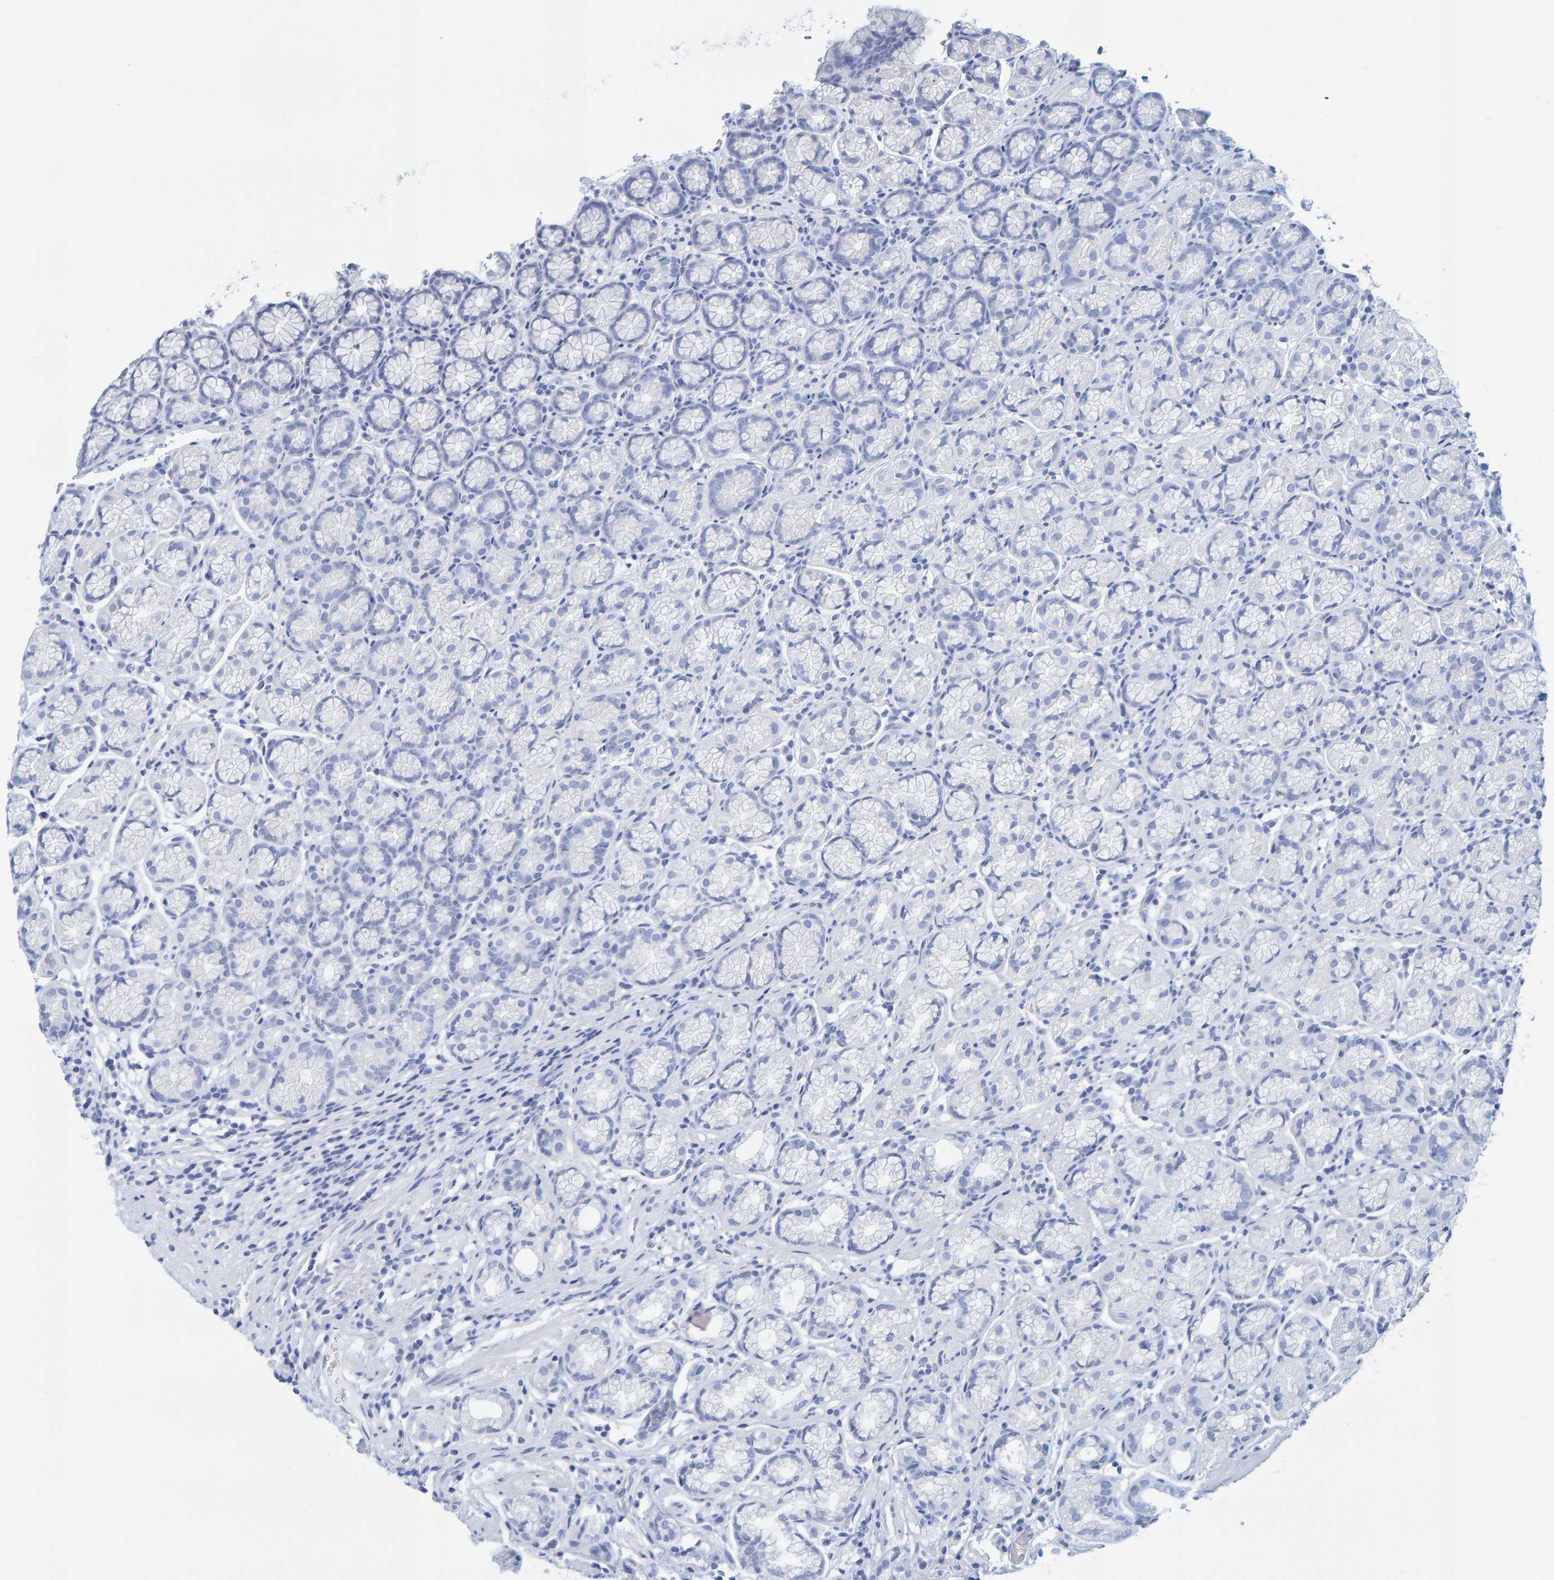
{"staining": {"intensity": "negative", "quantity": "none", "location": "none"}, "tissue": "stomach", "cell_type": "Glandular cells", "image_type": "normal", "snomed": [{"axis": "morphology", "description": "Normal tissue, NOS"}, {"axis": "topography", "description": "Stomach"}], "caption": "Immunohistochemistry (IHC) image of normal stomach: stomach stained with DAB (3,3'-diaminobenzidine) demonstrates no significant protein staining in glandular cells. (Brightfield microscopy of DAB (3,3'-diaminobenzidine) immunohistochemistry at high magnification).", "gene": "SFTPC", "patient": {"sex": "male", "age": 42}}